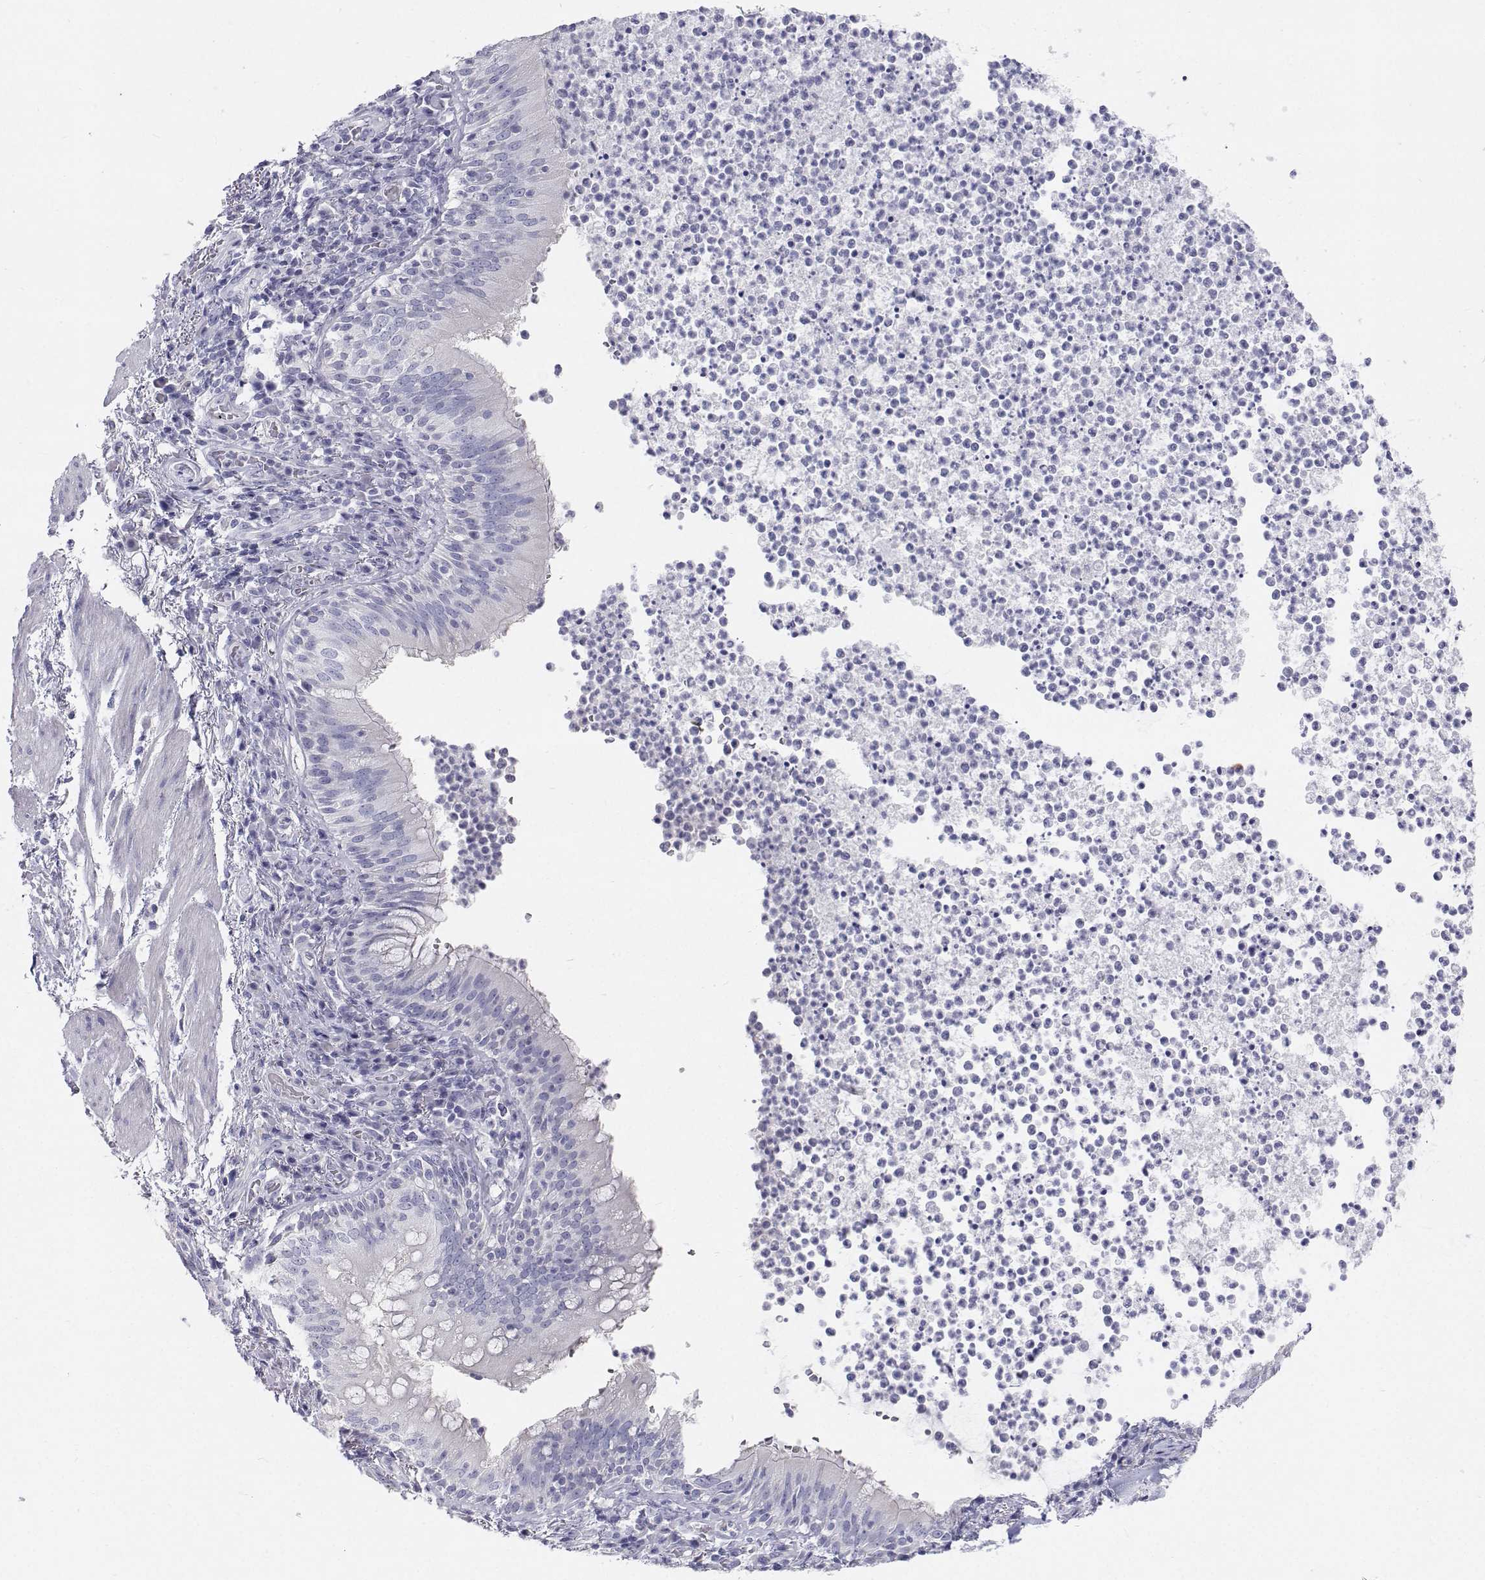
{"staining": {"intensity": "negative", "quantity": "none", "location": "none"}, "tissue": "bronchus", "cell_type": "Respiratory epithelial cells", "image_type": "normal", "snomed": [{"axis": "morphology", "description": "Normal tissue, NOS"}, {"axis": "topography", "description": "Lymph node"}, {"axis": "topography", "description": "Bronchus"}], "caption": "Immunohistochemical staining of benign human bronchus exhibits no significant staining in respiratory epithelial cells. Nuclei are stained in blue.", "gene": "NCR2", "patient": {"sex": "male", "age": 56}}